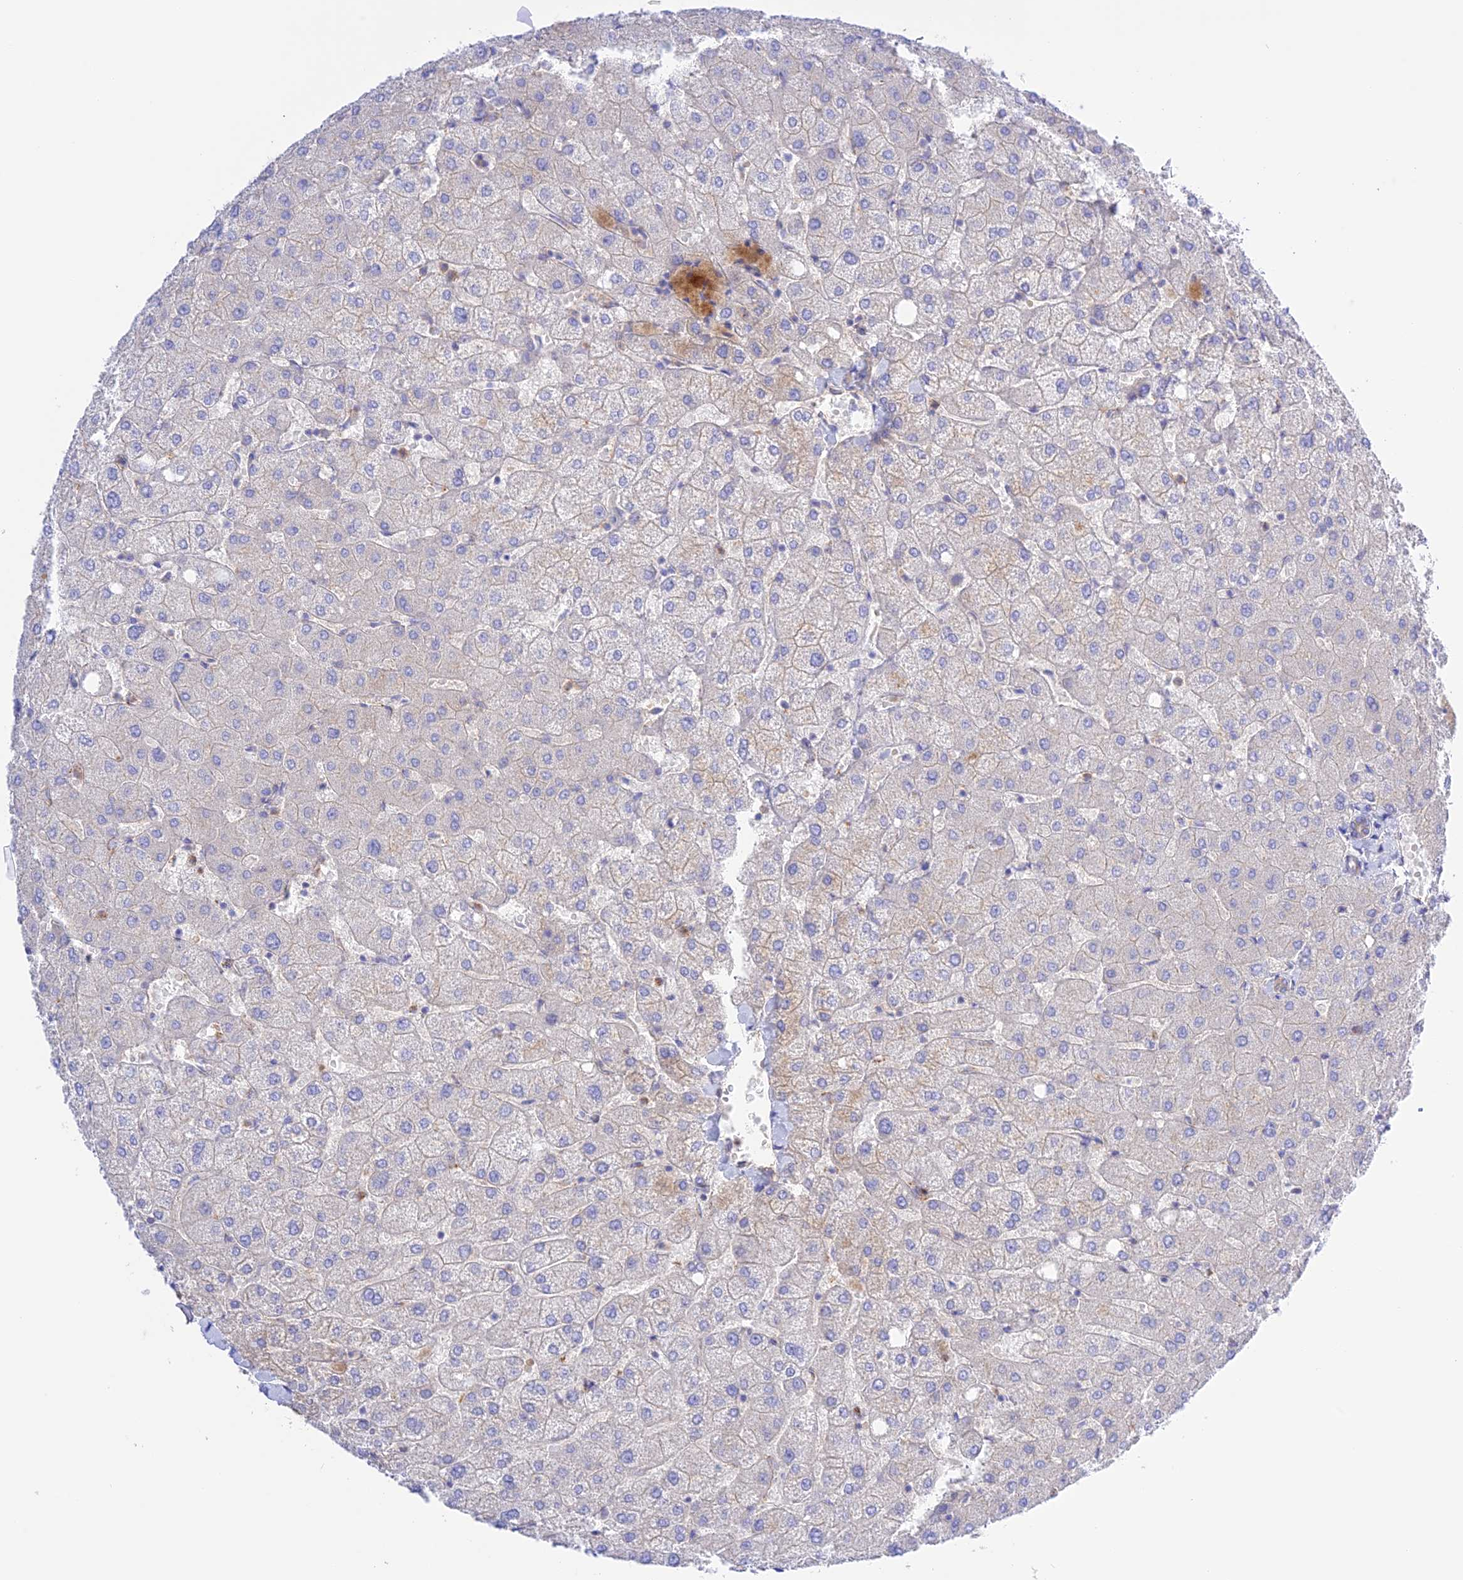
{"staining": {"intensity": "weak", "quantity": "<25%", "location": "cytoplasmic/membranous"}, "tissue": "liver", "cell_type": "Cholangiocytes", "image_type": "normal", "snomed": [{"axis": "morphology", "description": "Normal tissue, NOS"}, {"axis": "topography", "description": "Liver"}], "caption": "Cholangiocytes are negative for brown protein staining in unremarkable liver. (DAB immunohistochemistry, high magnification).", "gene": "CHSY3", "patient": {"sex": "female", "age": 54}}